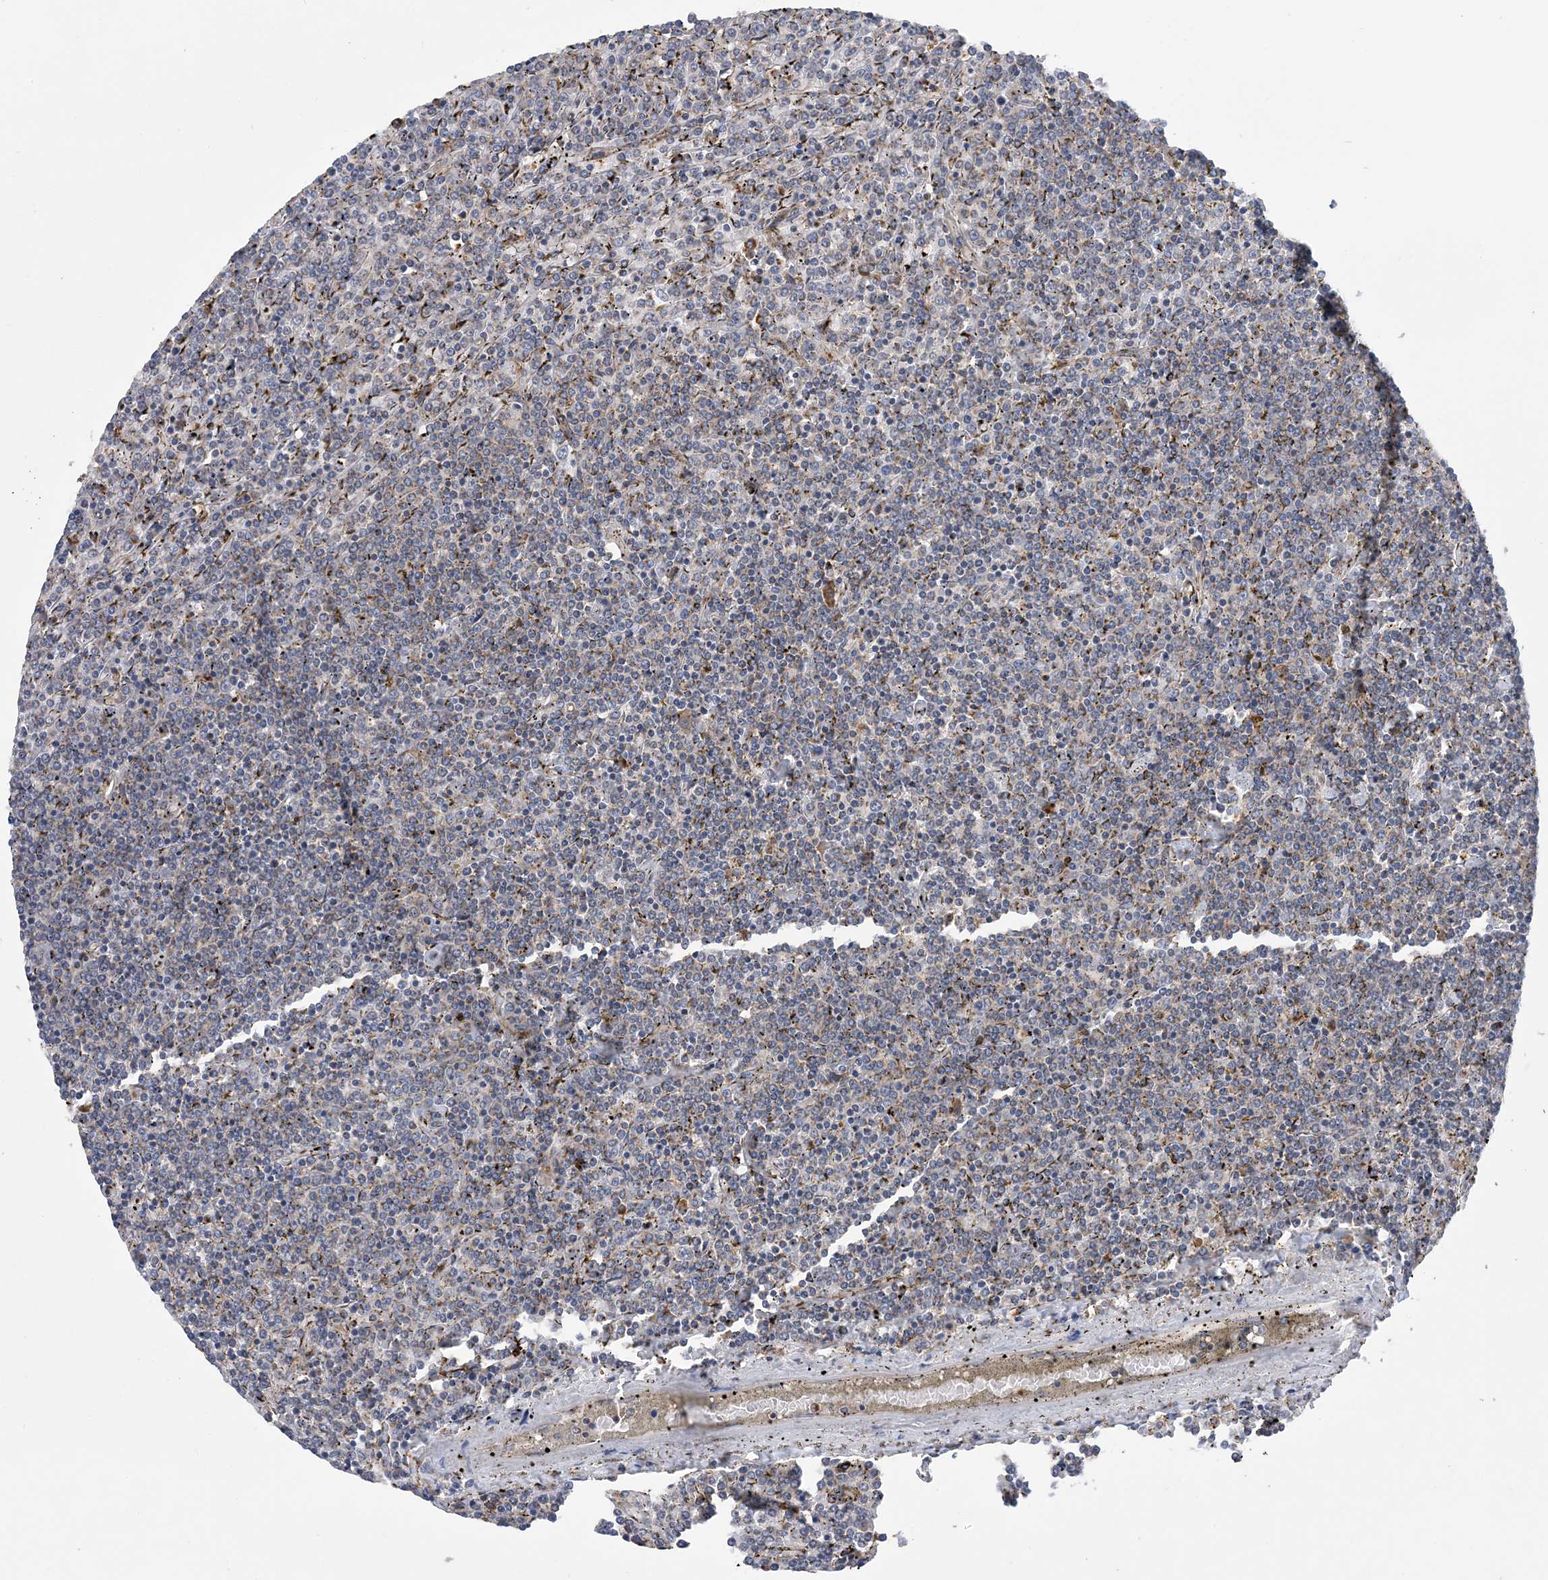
{"staining": {"intensity": "negative", "quantity": "none", "location": "none"}, "tissue": "lymphoma", "cell_type": "Tumor cells", "image_type": "cancer", "snomed": [{"axis": "morphology", "description": "Malignant lymphoma, non-Hodgkin's type, Low grade"}, {"axis": "topography", "description": "Spleen"}], "caption": "This image is of malignant lymphoma, non-Hodgkin's type (low-grade) stained with immunohistochemistry (IHC) to label a protein in brown with the nuclei are counter-stained blue. There is no staining in tumor cells.", "gene": "PTTG1IP", "patient": {"sex": "female", "age": 19}}